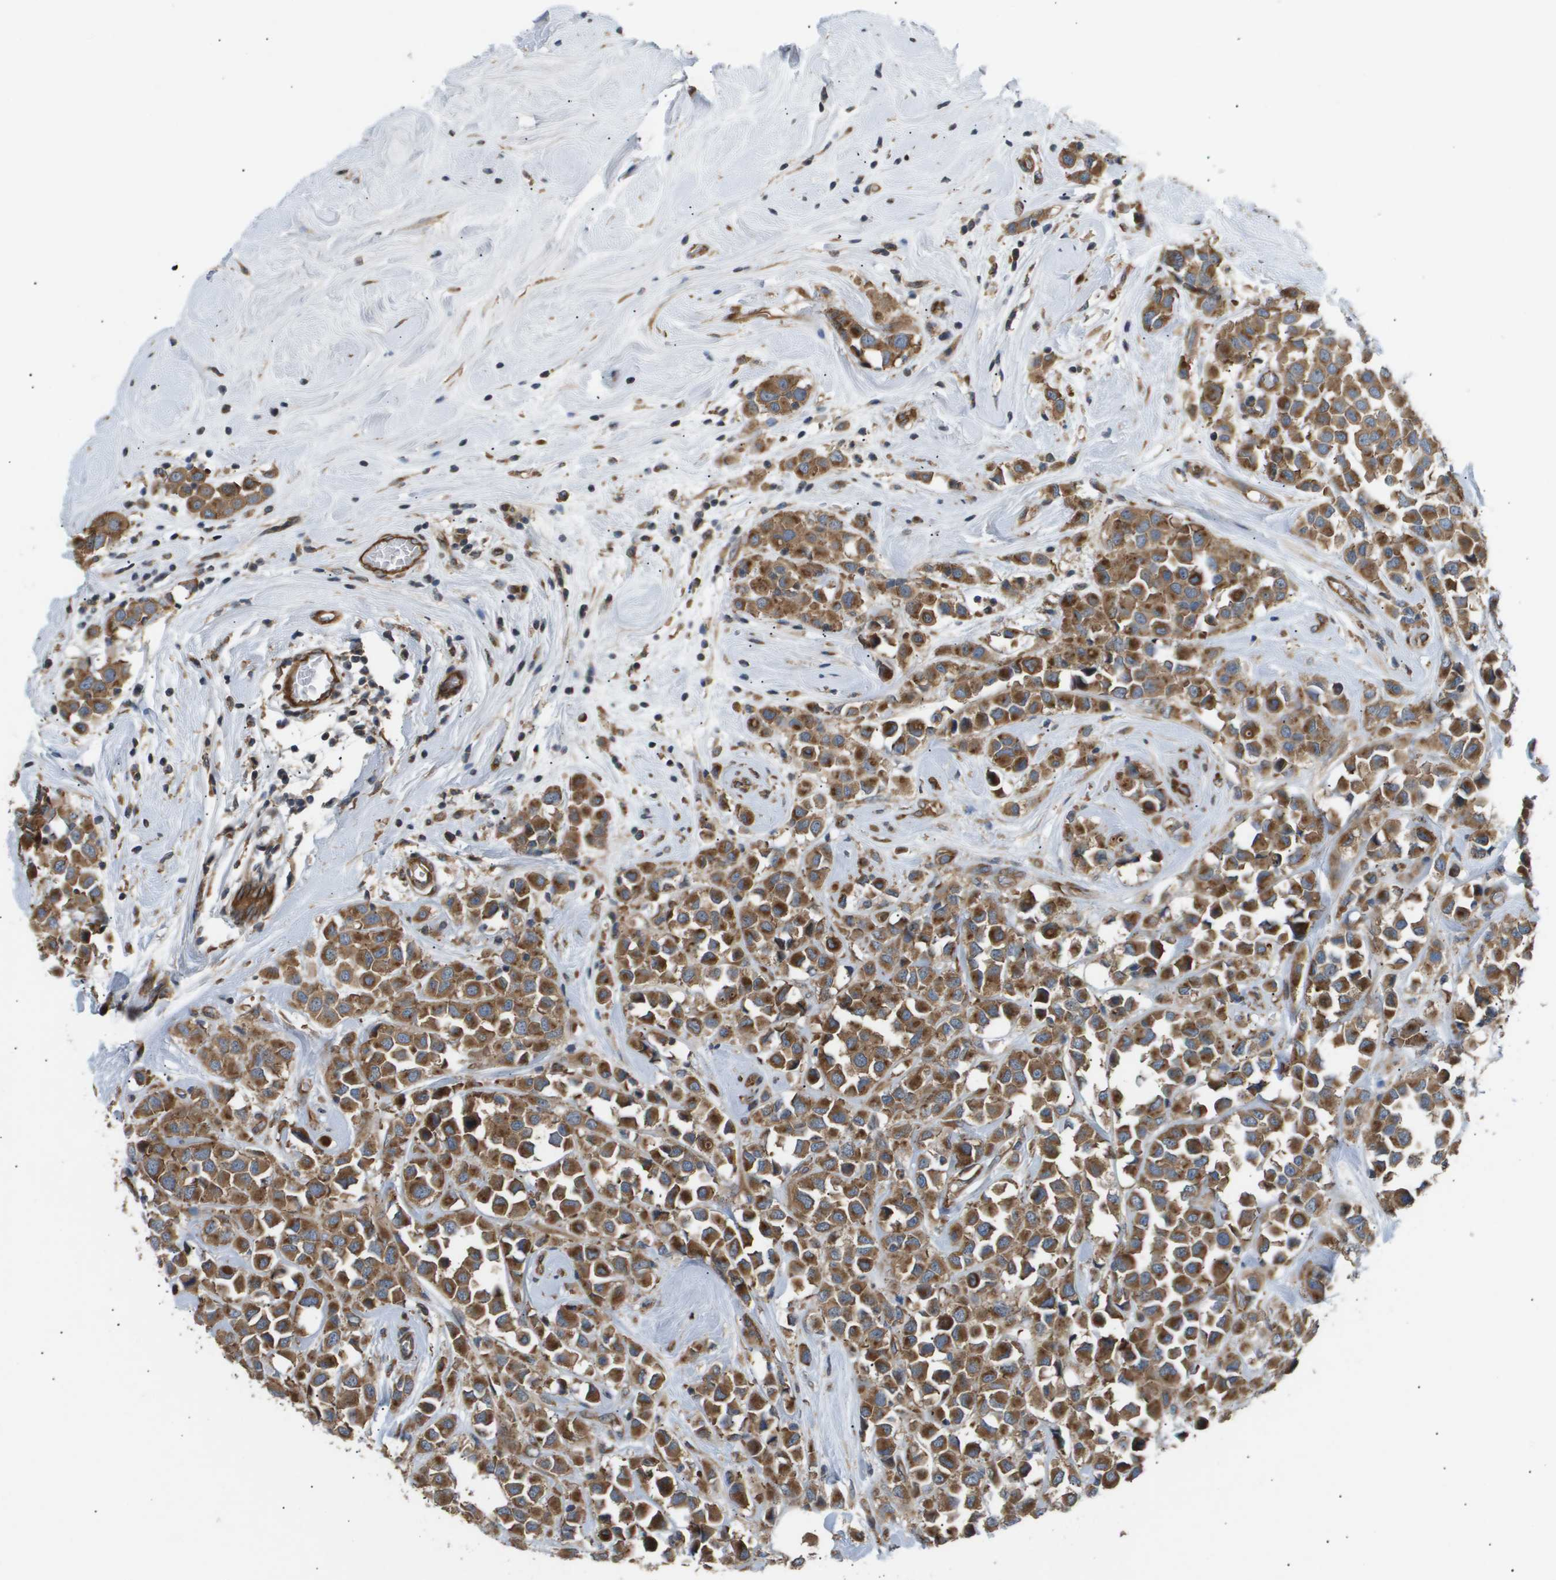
{"staining": {"intensity": "strong", "quantity": ">75%", "location": "cytoplasmic/membranous"}, "tissue": "breast cancer", "cell_type": "Tumor cells", "image_type": "cancer", "snomed": [{"axis": "morphology", "description": "Duct carcinoma"}, {"axis": "topography", "description": "Breast"}], "caption": "DAB immunohistochemical staining of human infiltrating ductal carcinoma (breast) reveals strong cytoplasmic/membranous protein positivity in approximately >75% of tumor cells. (DAB (3,3'-diaminobenzidine) = brown stain, brightfield microscopy at high magnification).", "gene": "LYSMD3", "patient": {"sex": "female", "age": 61}}